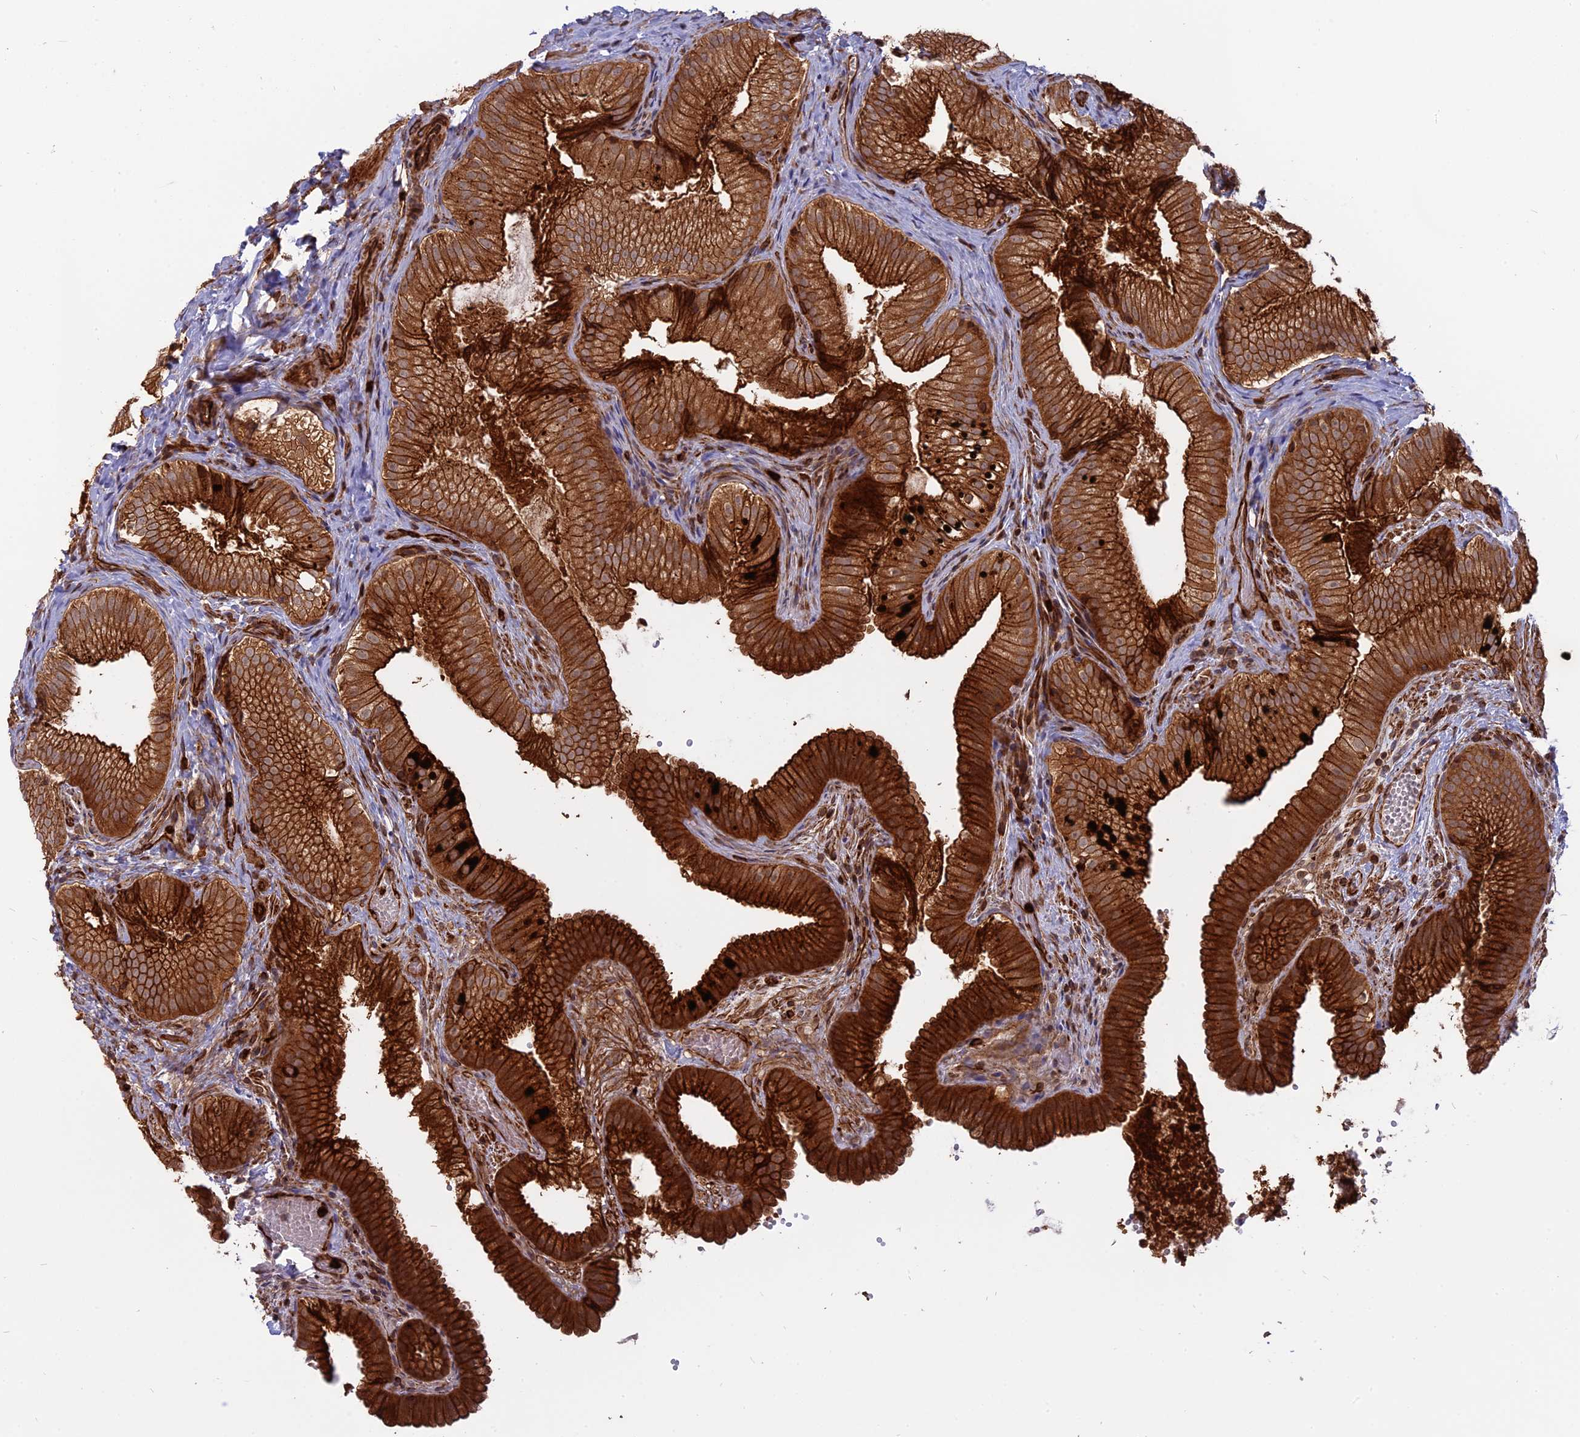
{"staining": {"intensity": "strong", "quantity": ">75%", "location": "cytoplasmic/membranous"}, "tissue": "gallbladder", "cell_type": "Glandular cells", "image_type": "normal", "snomed": [{"axis": "morphology", "description": "Normal tissue, NOS"}, {"axis": "topography", "description": "Gallbladder"}], "caption": "Gallbladder stained with immunohistochemistry shows strong cytoplasmic/membranous positivity in approximately >75% of glandular cells. (IHC, brightfield microscopy, high magnification).", "gene": "PHLDB3", "patient": {"sex": "female", "age": 30}}